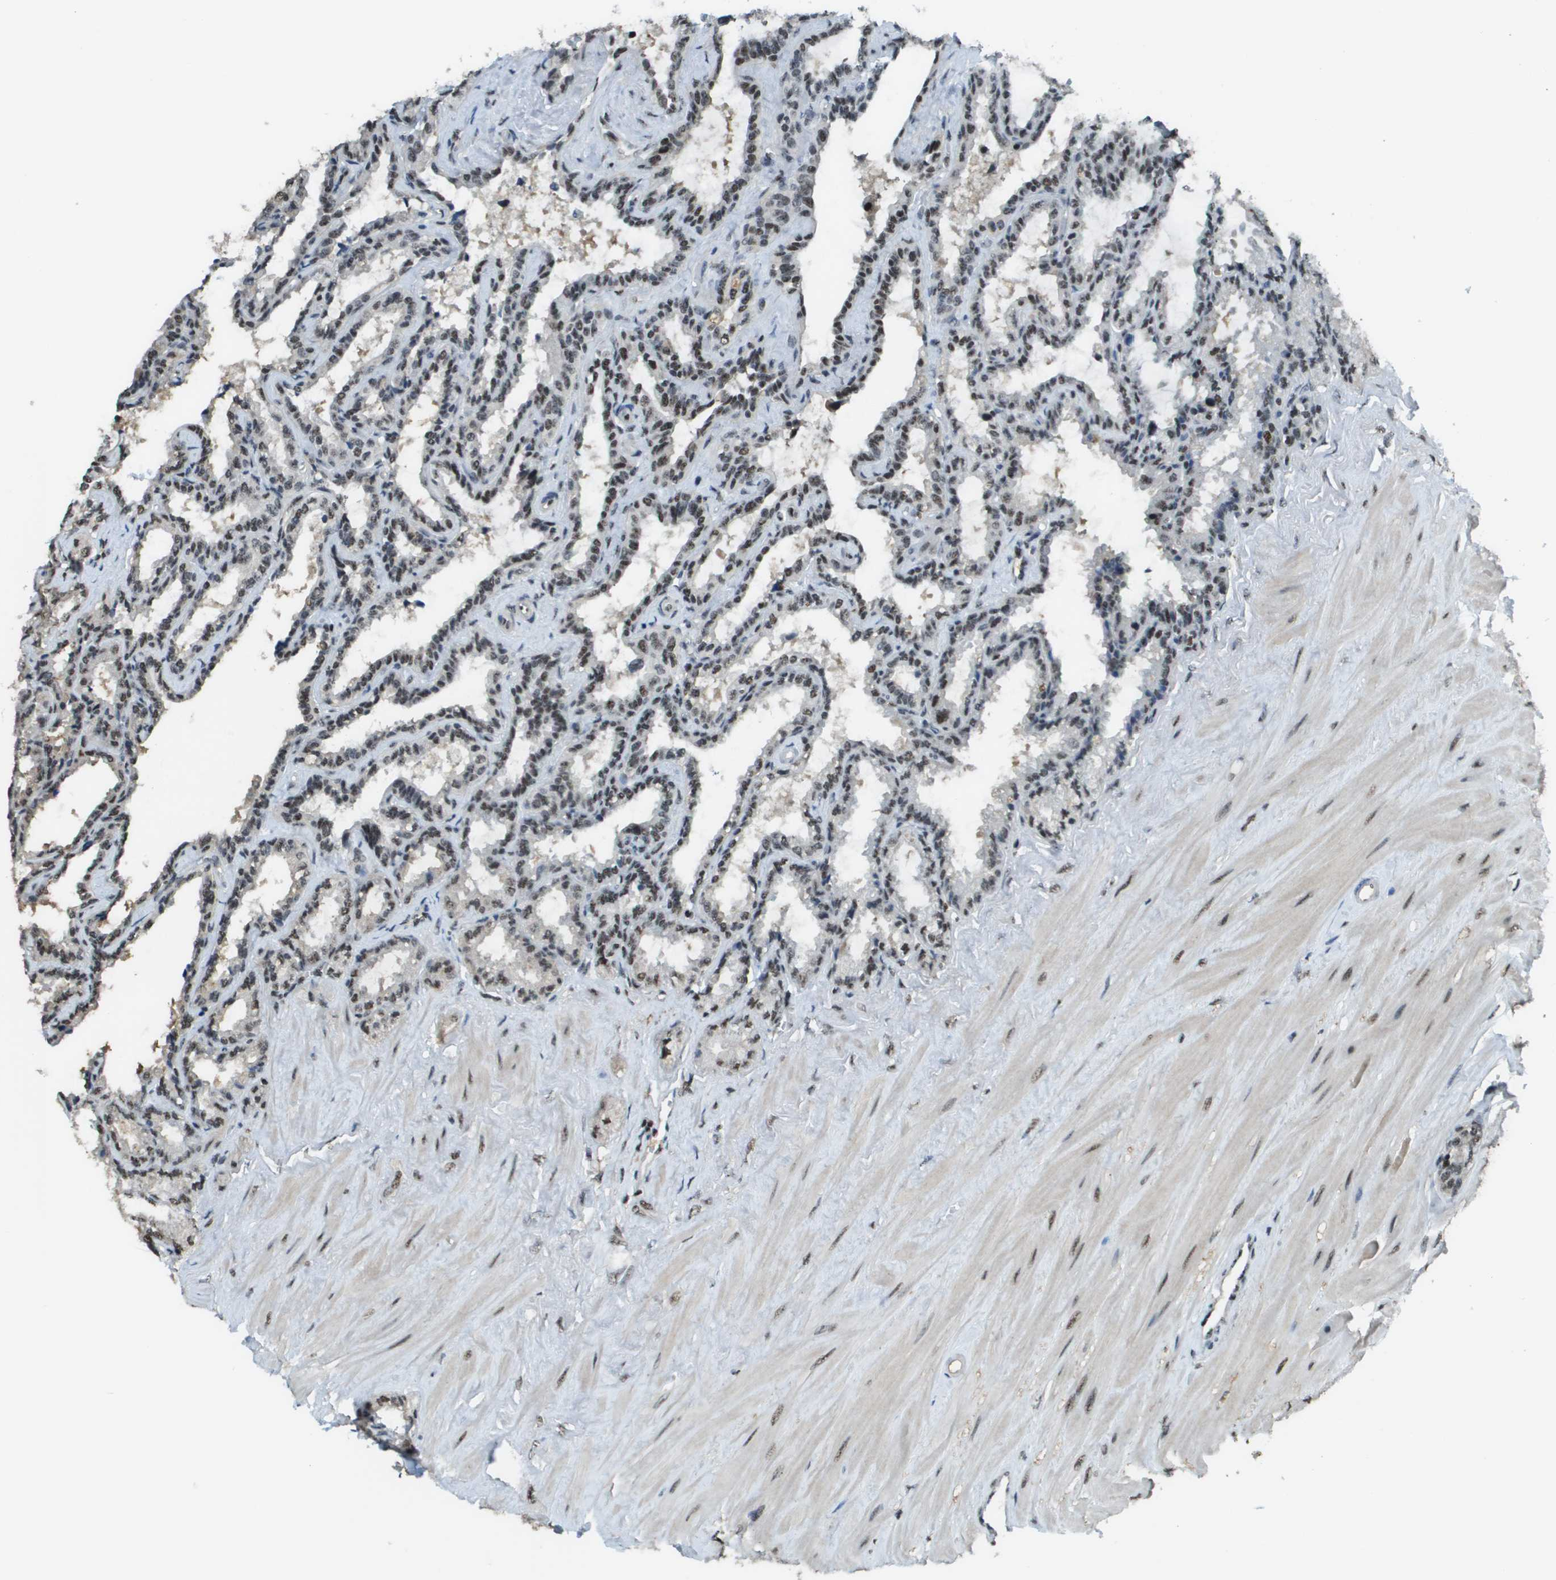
{"staining": {"intensity": "moderate", "quantity": ">75%", "location": "nuclear"}, "tissue": "seminal vesicle", "cell_type": "Glandular cells", "image_type": "normal", "snomed": [{"axis": "morphology", "description": "Normal tissue, NOS"}, {"axis": "topography", "description": "Seminal veicle"}], "caption": "Normal seminal vesicle shows moderate nuclear expression in approximately >75% of glandular cells, visualized by immunohistochemistry. The protein is stained brown, and the nuclei are stained in blue (DAB (3,3'-diaminobenzidine) IHC with brightfield microscopy, high magnification).", "gene": "SP100", "patient": {"sex": "male", "age": 46}}